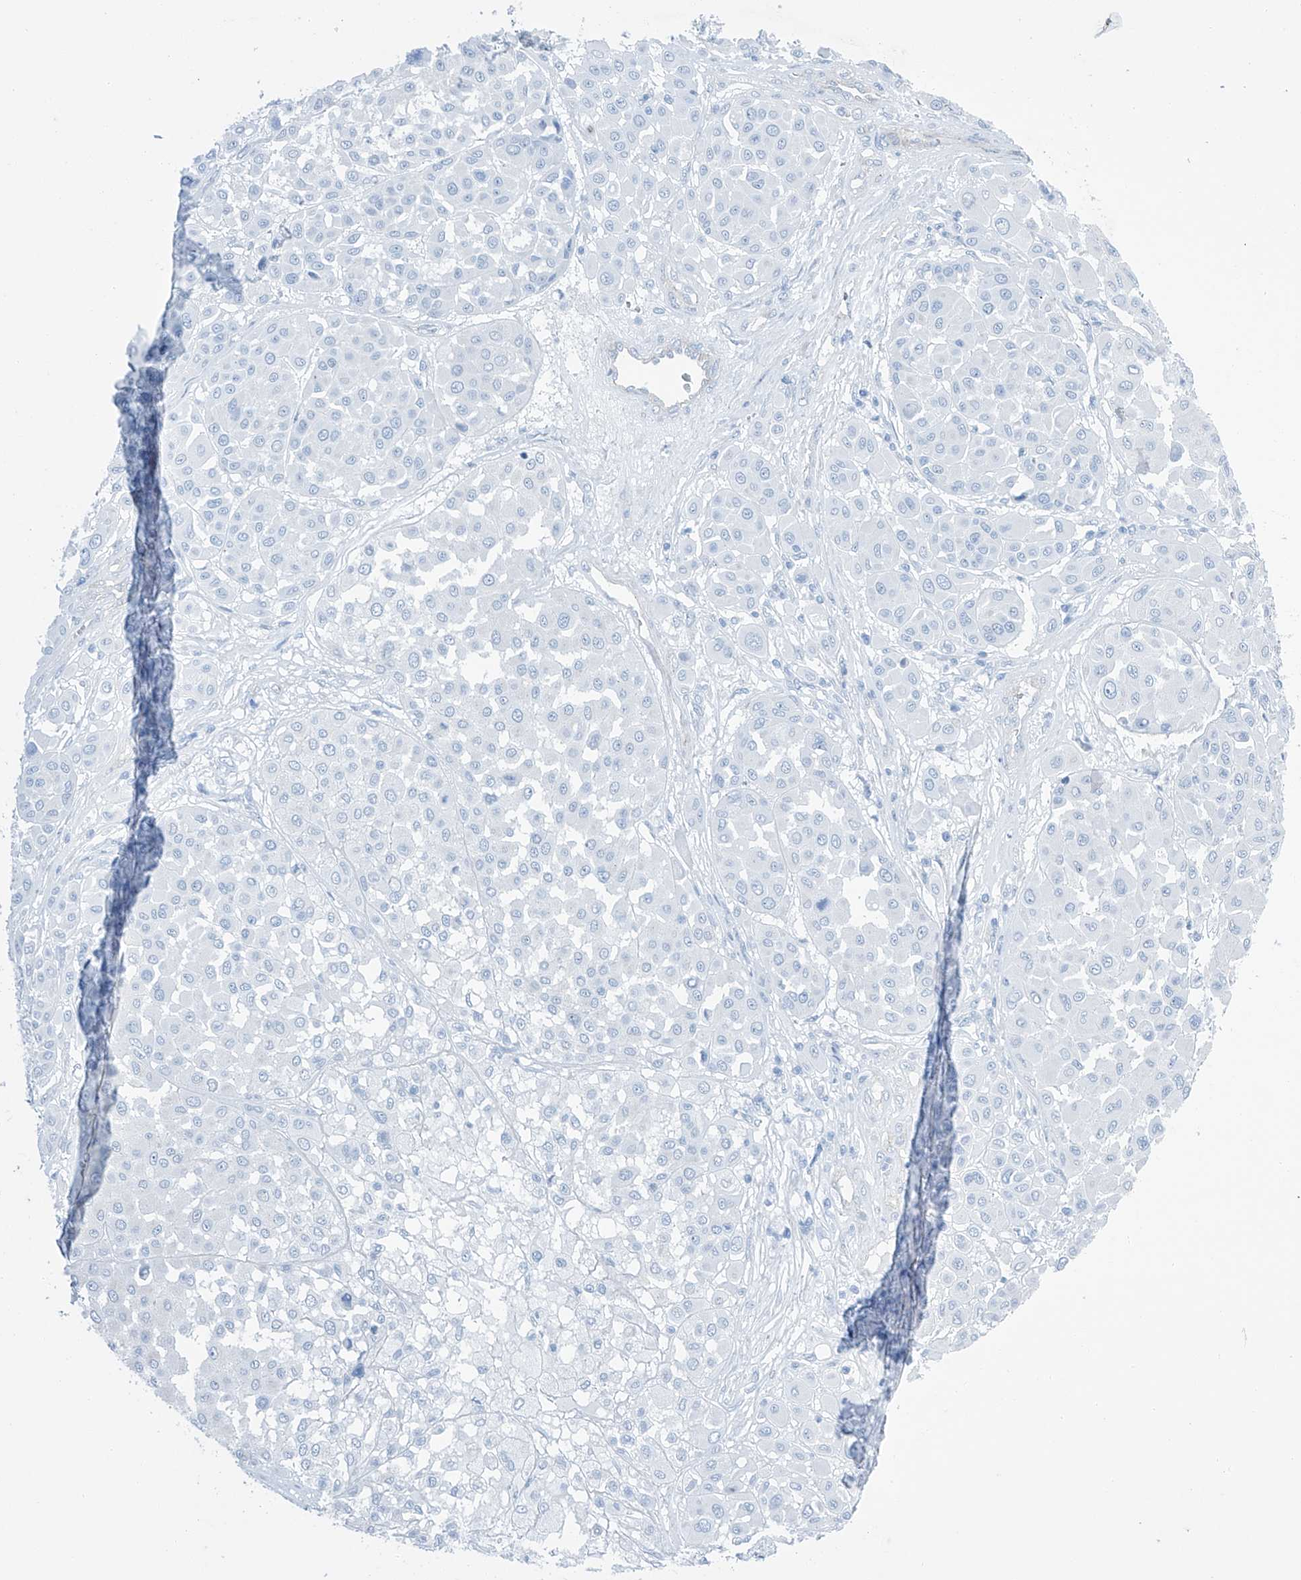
{"staining": {"intensity": "negative", "quantity": "none", "location": "none"}, "tissue": "melanoma", "cell_type": "Tumor cells", "image_type": "cancer", "snomed": [{"axis": "morphology", "description": "Malignant melanoma, Metastatic site"}, {"axis": "topography", "description": "Soft tissue"}], "caption": "Tumor cells show no significant staining in malignant melanoma (metastatic site).", "gene": "MAGI1", "patient": {"sex": "male", "age": 41}}